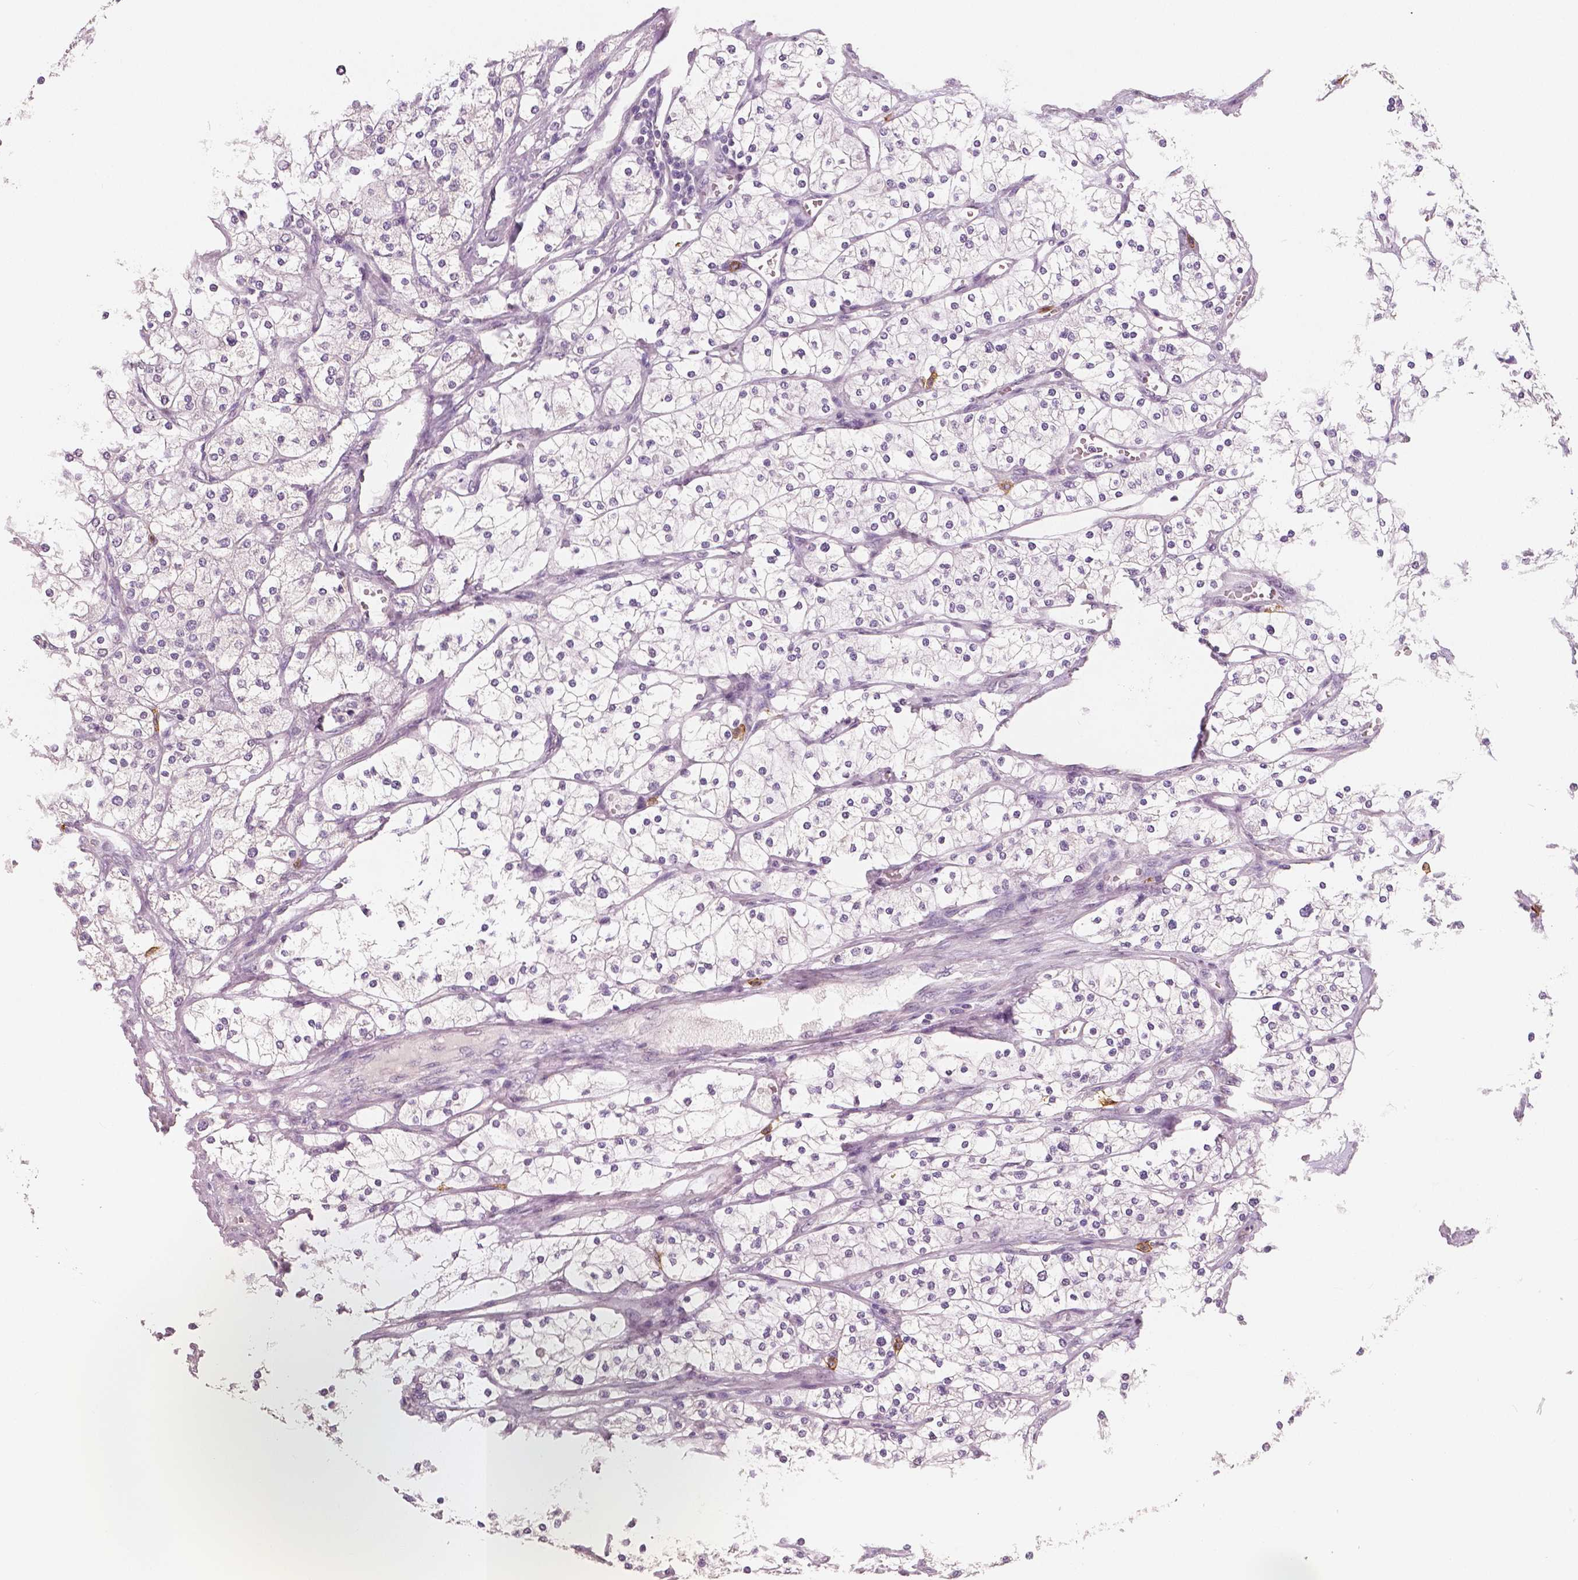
{"staining": {"intensity": "negative", "quantity": "none", "location": "none"}, "tissue": "renal cancer", "cell_type": "Tumor cells", "image_type": "cancer", "snomed": [{"axis": "morphology", "description": "Adenocarcinoma, NOS"}, {"axis": "topography", "description": "Kidney"}], "caption": "Immunohistochemistry (IHC) photomicrograph of neoplastic tissue: human renal cancer stained with DAB shows no significant protein staining in tumor cells.", "gene": "KIT", "patient": {"sex": "male", "age": 80}}